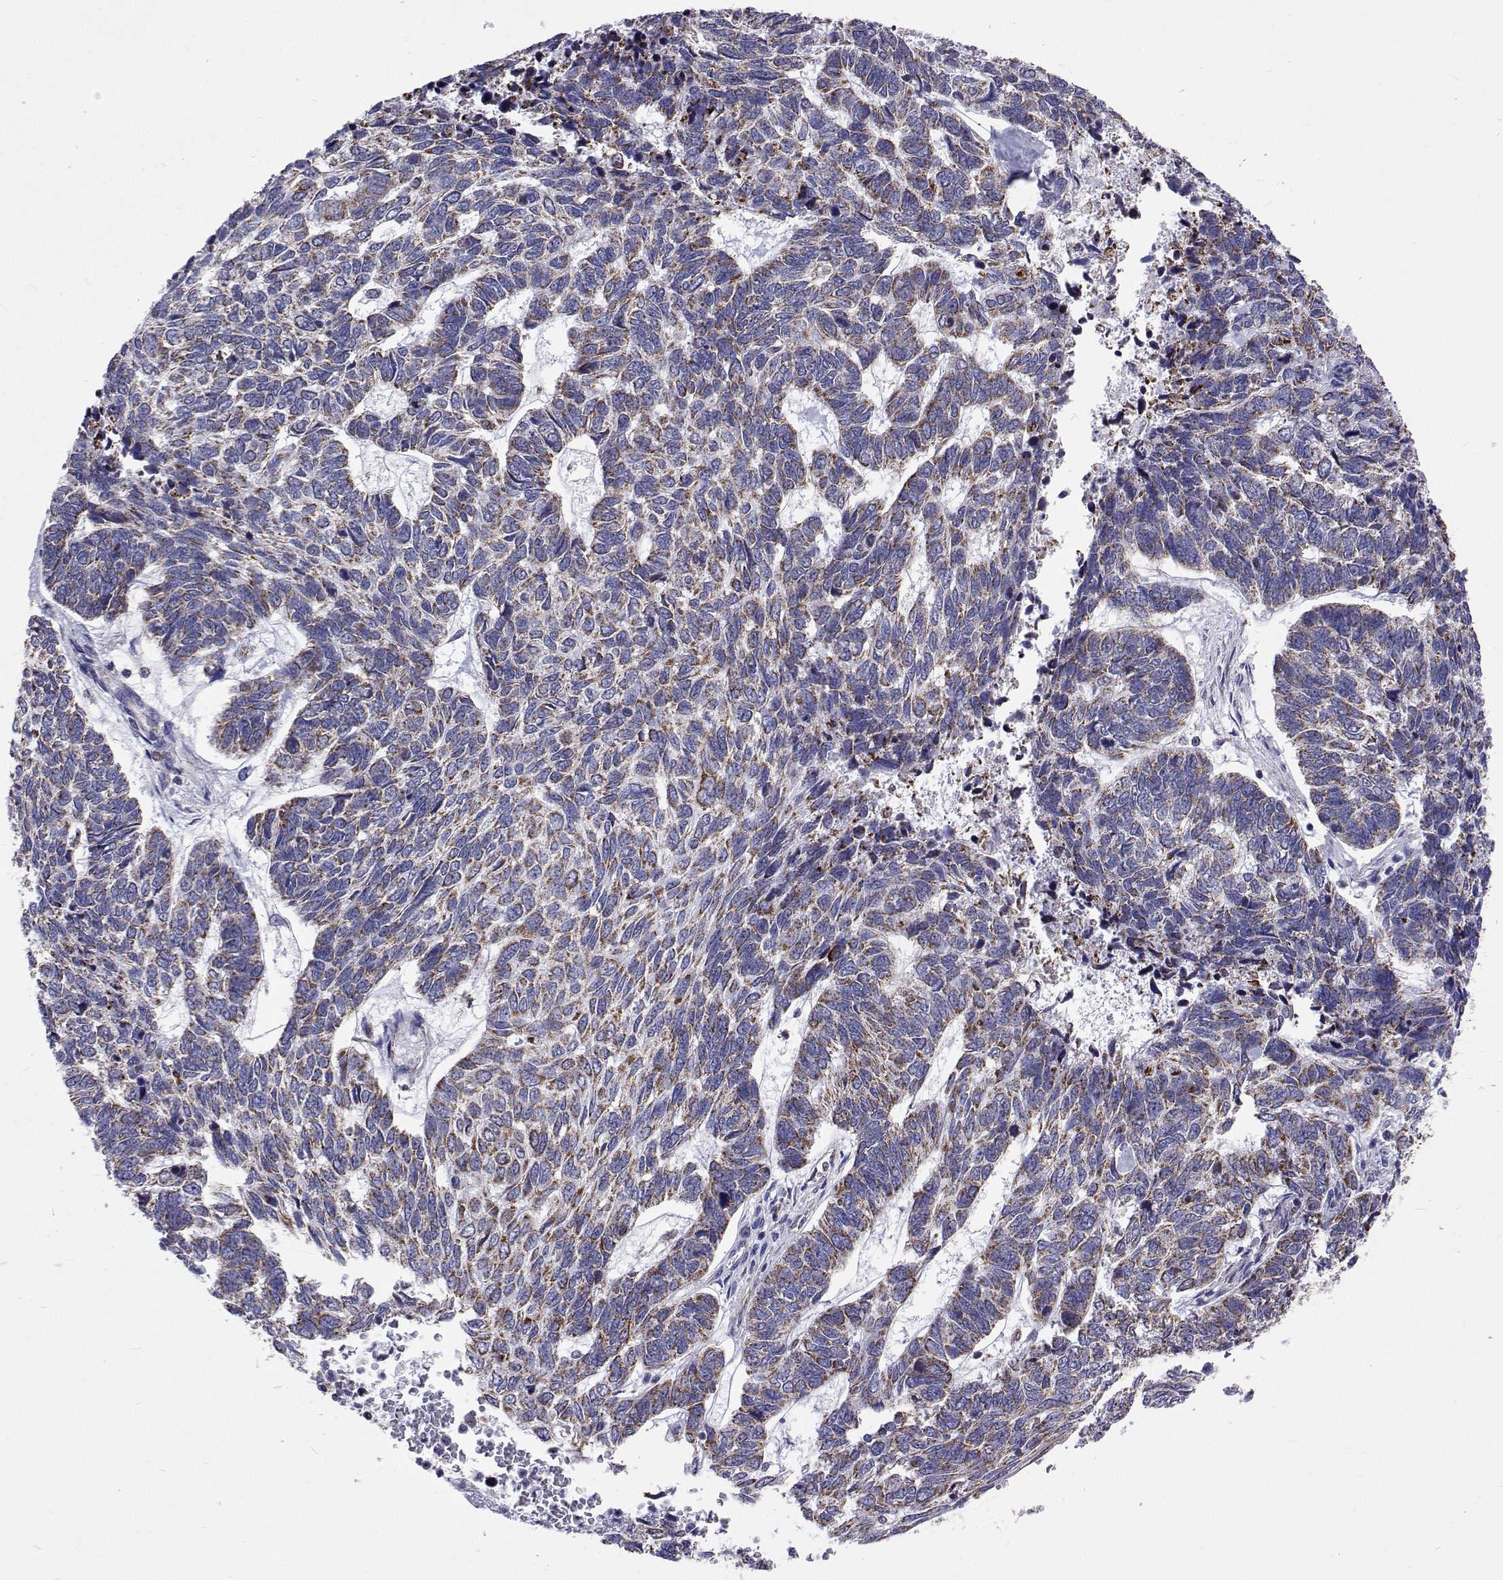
{"staining": {"intensity": "moderate", "quantity": "<25%", "location": "cytoplasmic/membranous"}, "tissue": "skin cancer", "cell_type": "Tumor cells", "image_type": "cancer", "snomed": [{"axis": "morphology", "description": "Basal cell carcinoma"}, {"axis": "topography", "description": "Skin"}], "caption": "Protein expression analysis of human basal cell carcinoma (skin) reveals moderate cytoplasmic/membranous staining in approximately <25% of tumor cells.", "gene": "MCCC2", "patient": {"sex": "female", "age": 65}}